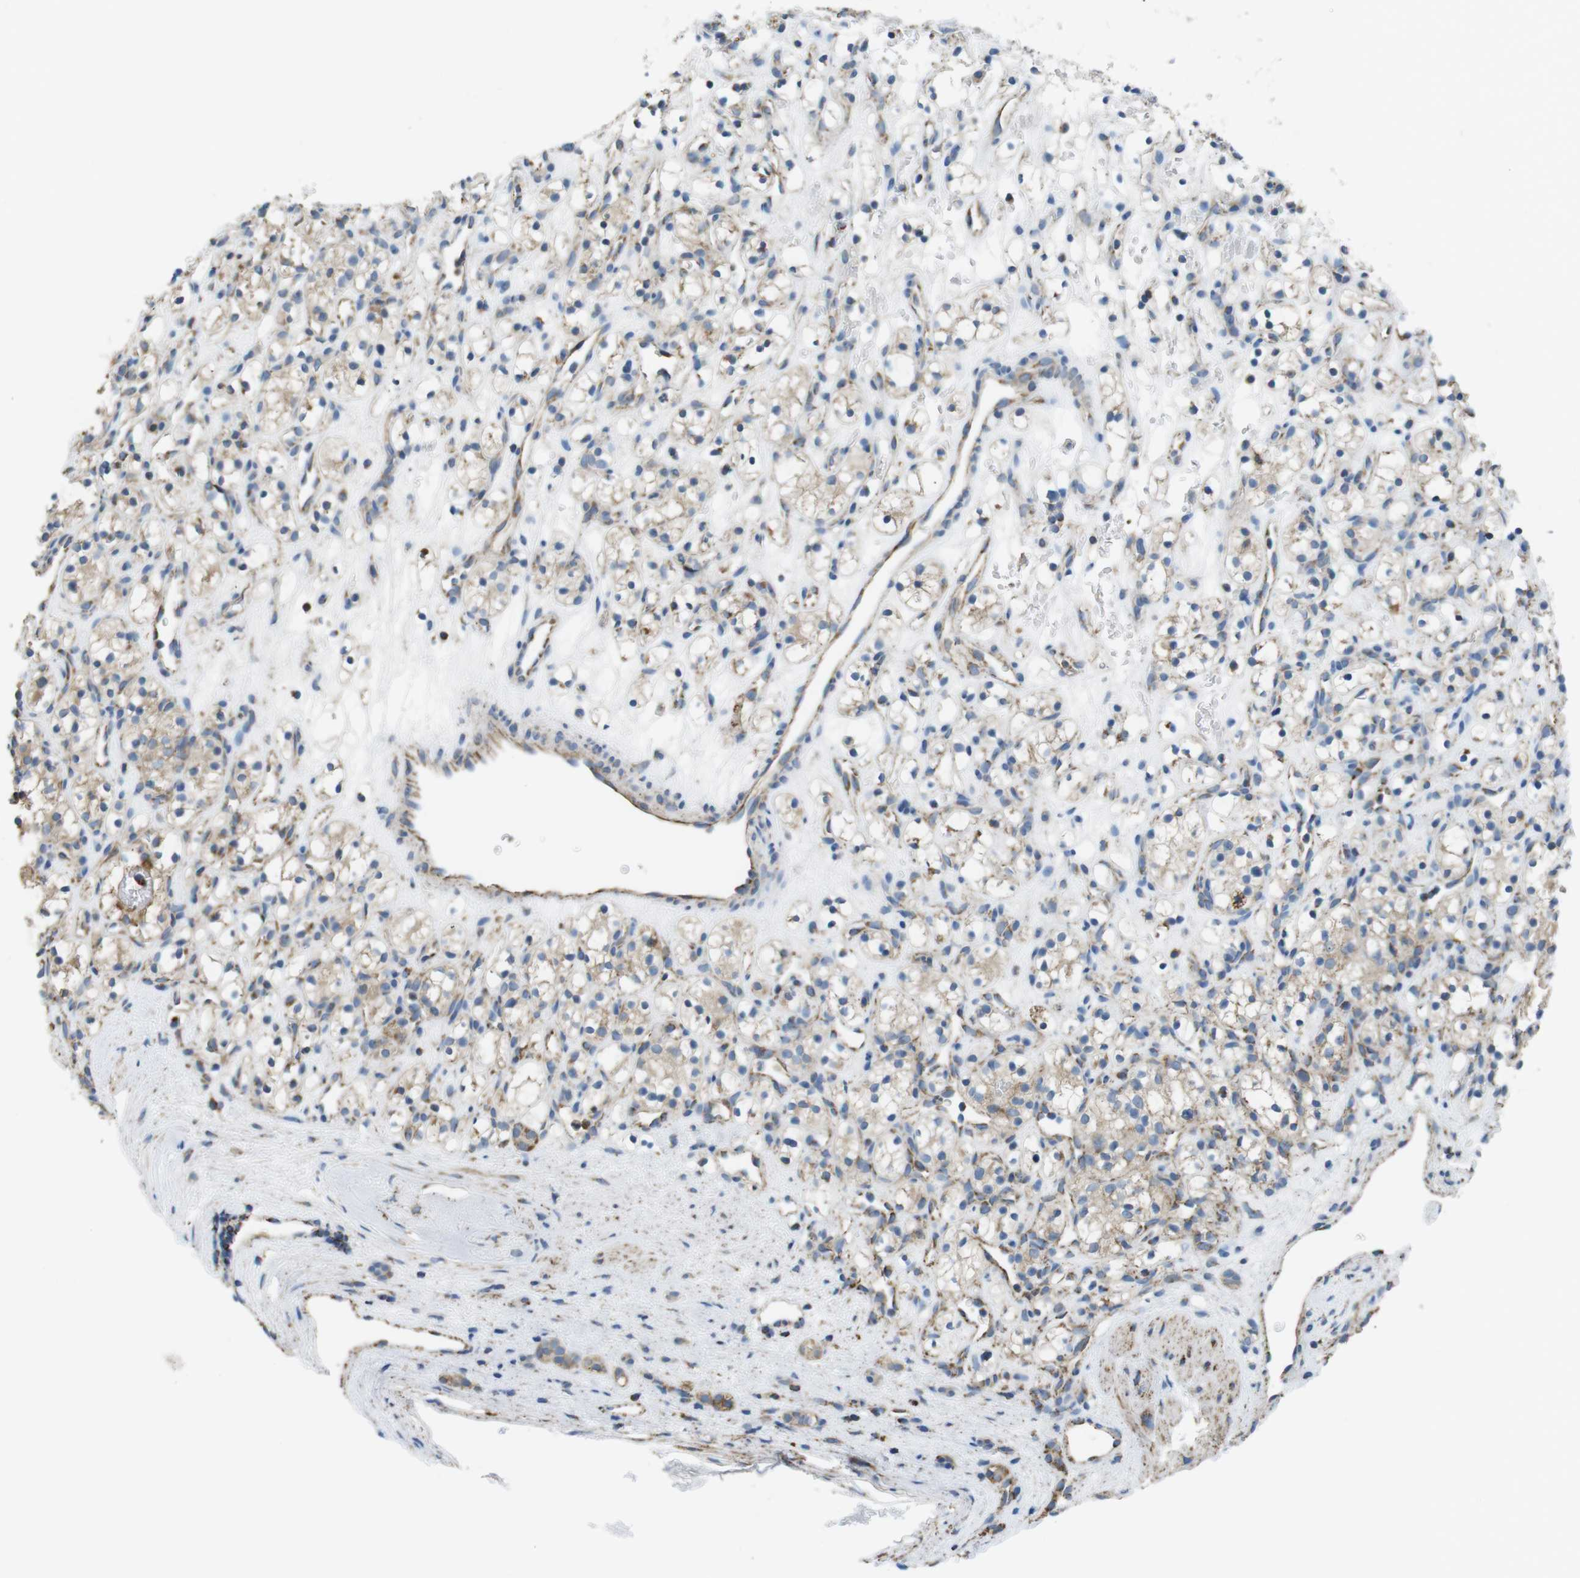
{"staining": {"intensity": "weak", "quantity": "<25%", "location": "cytoplasmic/membranous"}, "tissue": "renal cancer", "cell_type": "Tumor cells", "image_type": "cancer", "snomed": [{"axis": "morphology", "description": "Adenocarcinoma, NOS"}, {"axis": "topography", "description": "Kidney"}], "caption": "Human renal cancer (adenocarcinoma) stained for a protein using immunohistochemistry exhibits no expression in tumor cells.", "gene": "GRIK2", "patient": {"sex": "female", "age": 60}}